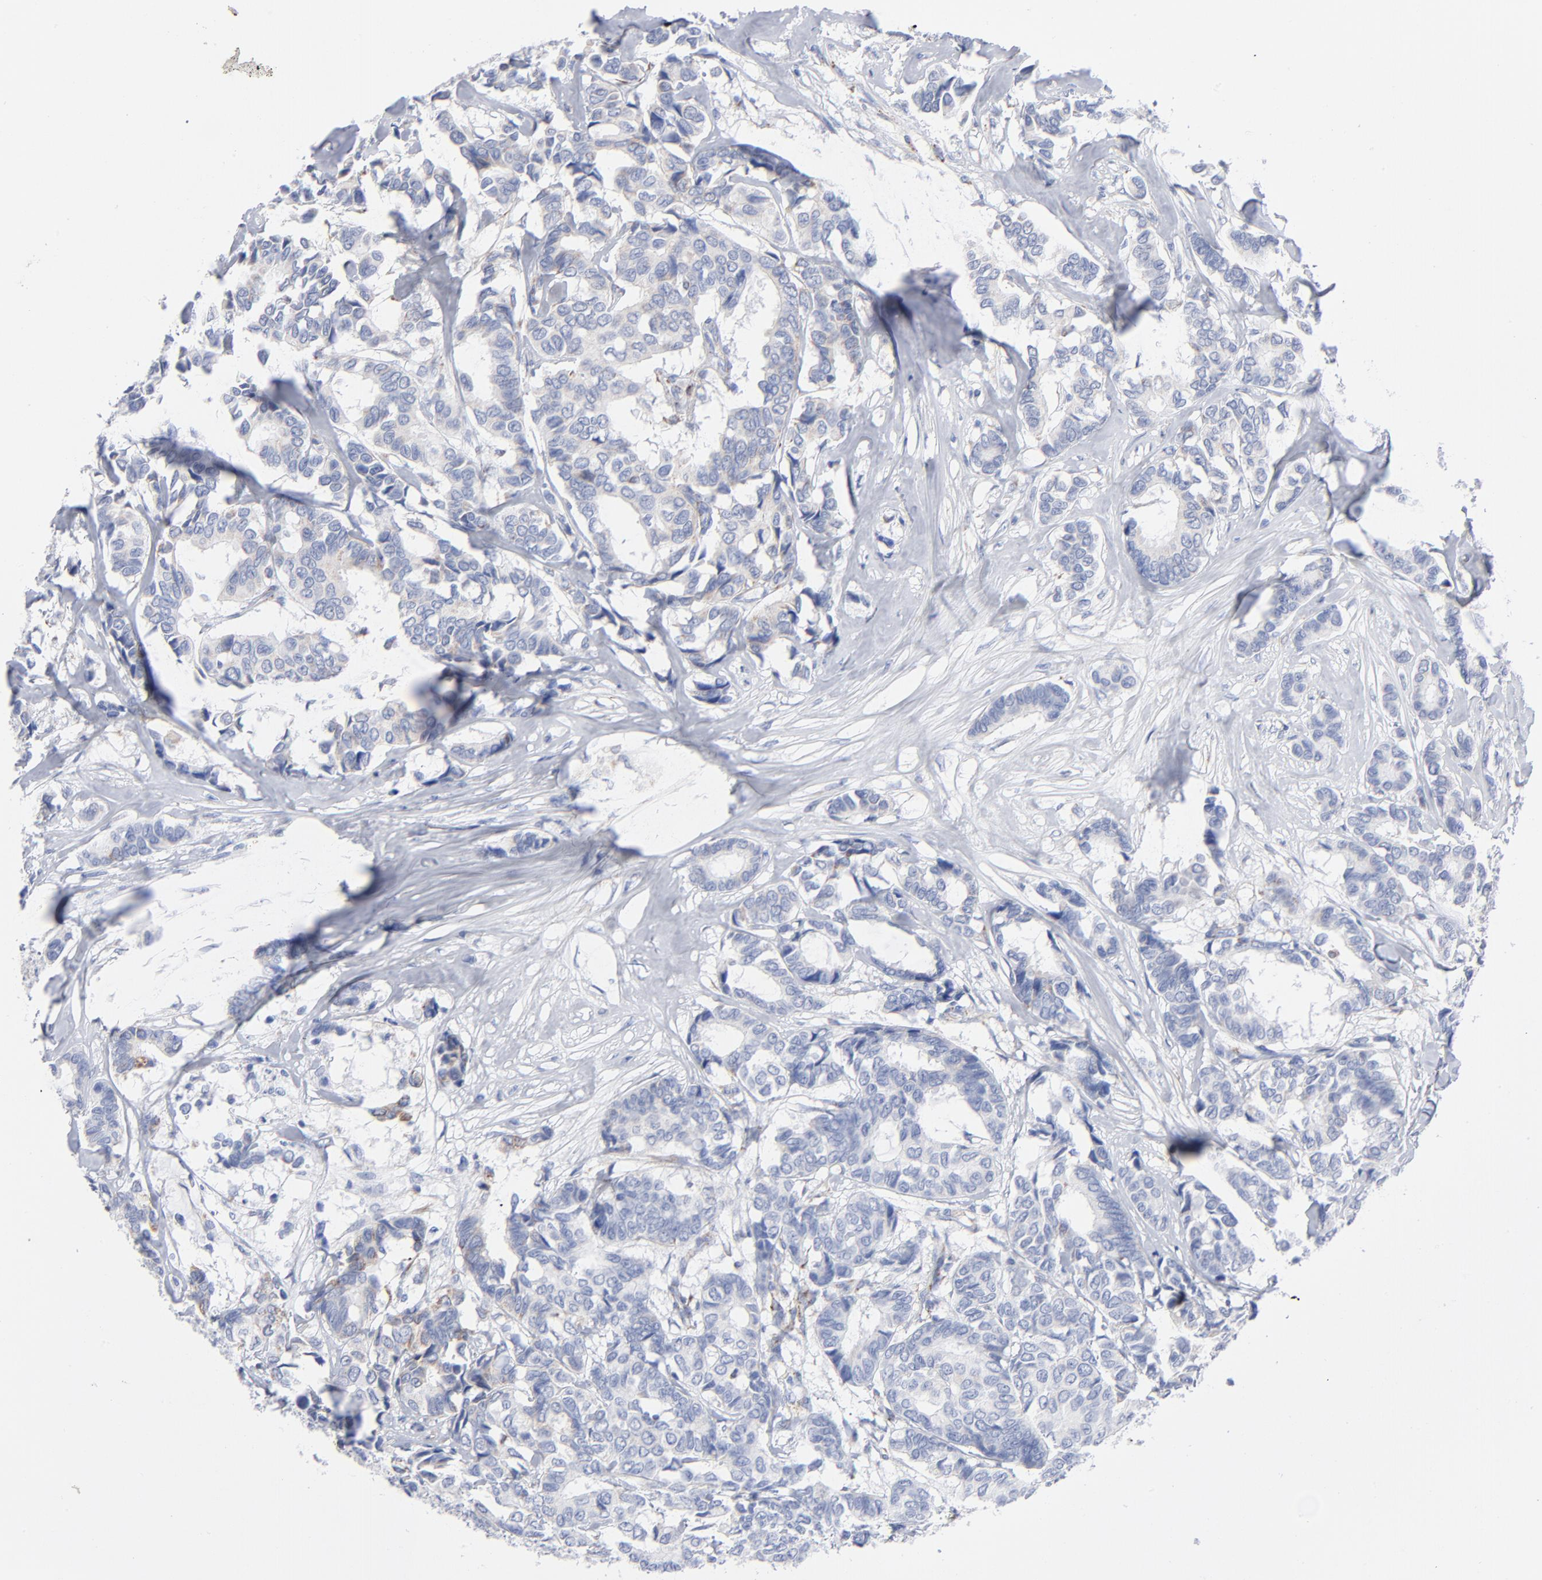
{"staining": {"intensity": "negative", "quantity": "none", "location": "none"}, "tissue": "breast cancer", "cell_type": "Tumor cells", "image_type": "cancer", "snomed": [{"axis": "morphology", "description": "Duct carcinoma"}, {"axis": "topography", "description": "Breast"}], "caption": "This is a micrograph of immunohistochemistry (IHC) staining of invasive ductal carcinoma (breast), which shows no positivity in tumor cells.", "gene": "CHCHD10", "patient": {"sex": "female", "age": 87}}